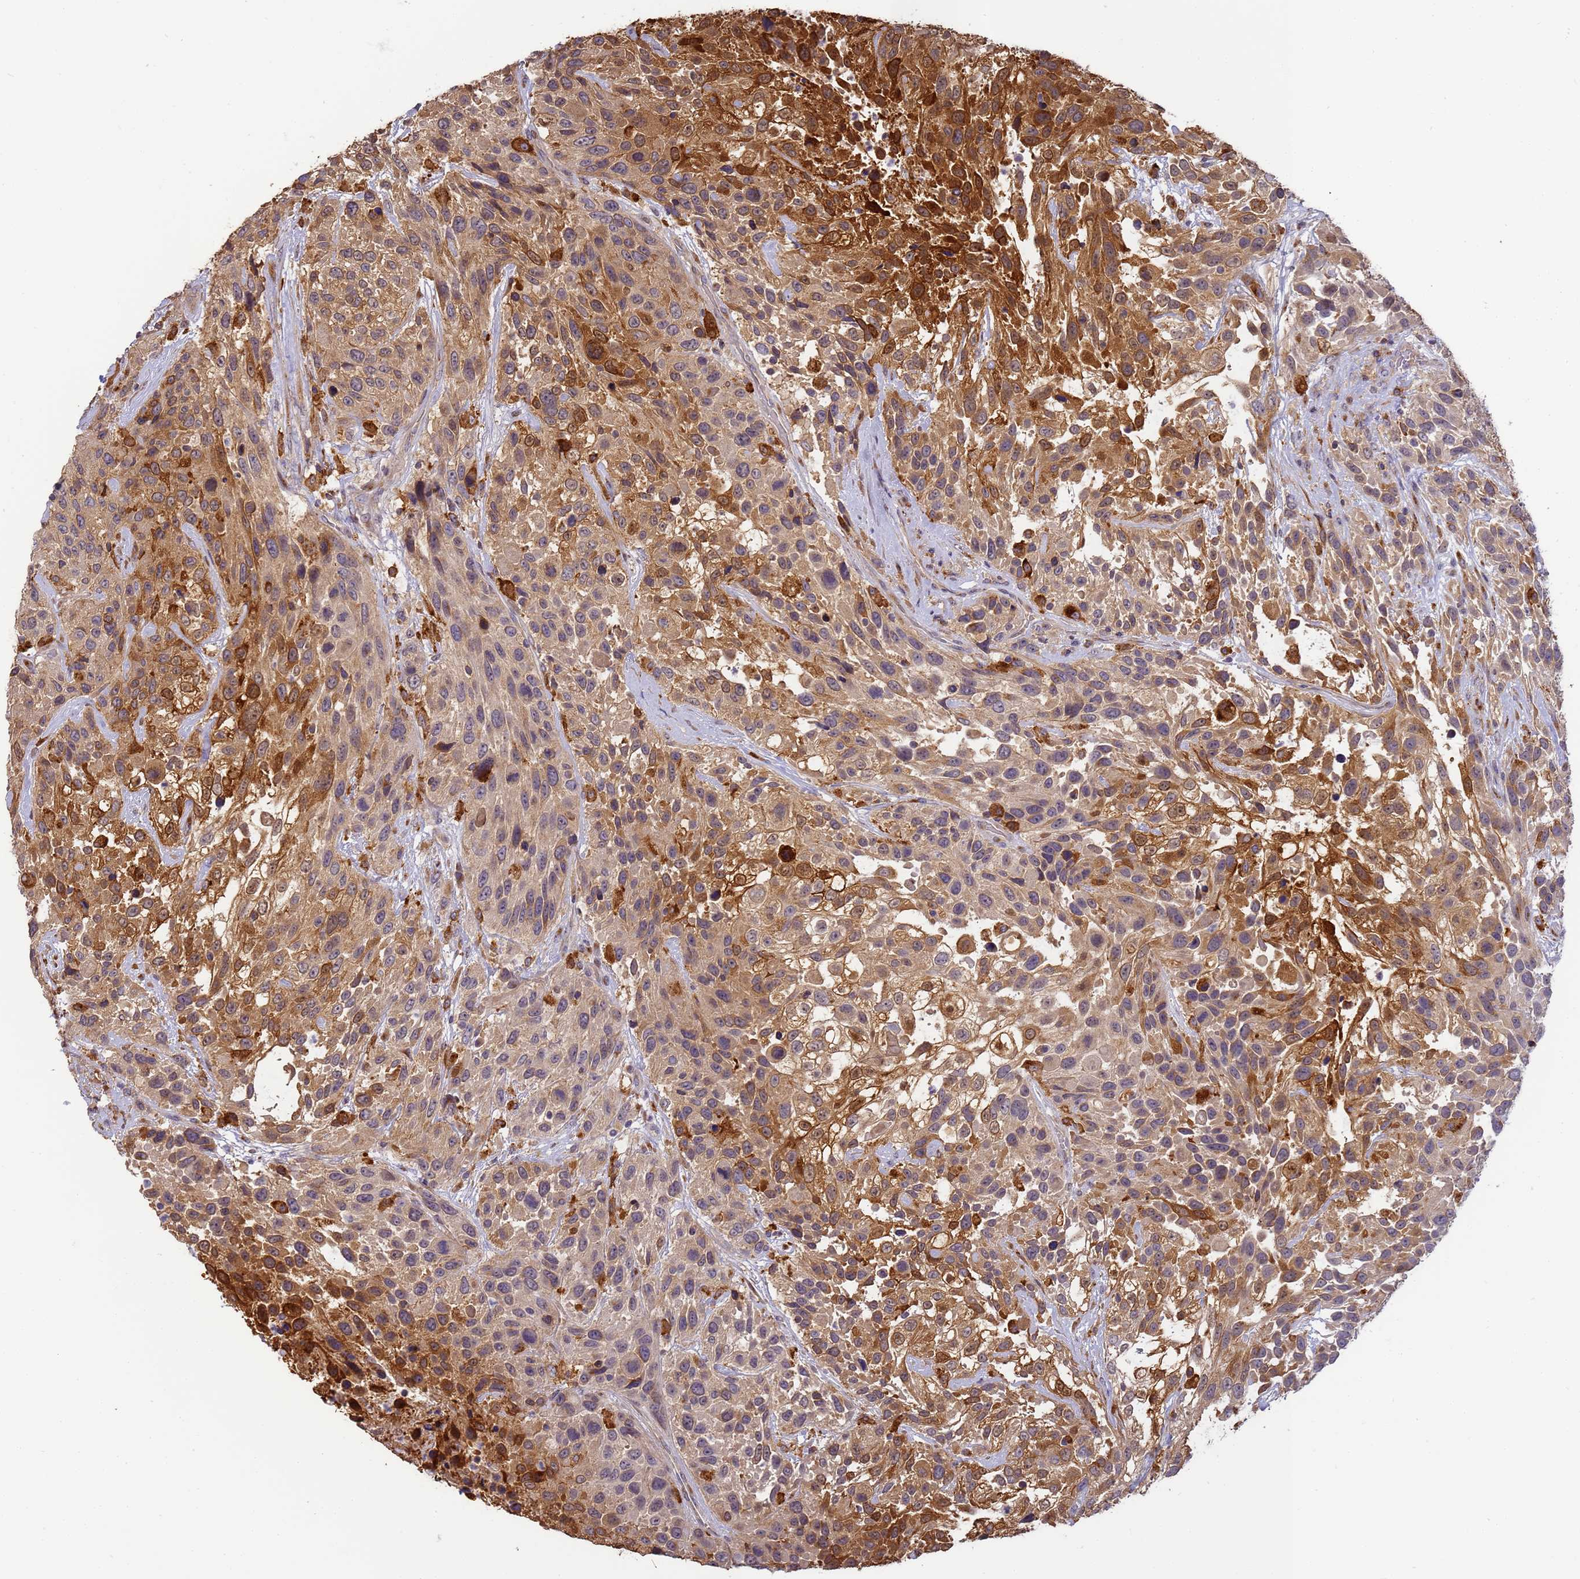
{"staining": {"intensity": "strong", "quantity": "25%-75%", "location": "cytoplasmic/membranous"}, "tissue": "urothelial cancer", "cell_type": "Tumor cells", "image_type": "cancer", "snomed": [{"axis": "morphology", "description": "Urothelial carcinoma, High grade"}, {"axis": "topography", "description": "Urinary bladder"}], "caption": "Immunohistochemical staining of human urothelial cancer demonstrates strong cytoplasmic/membranous protein positivity in approximately 25%-75% of tumor cells.", "gene": "M6PR", "patient": {"sex": "female", "age": 70}}